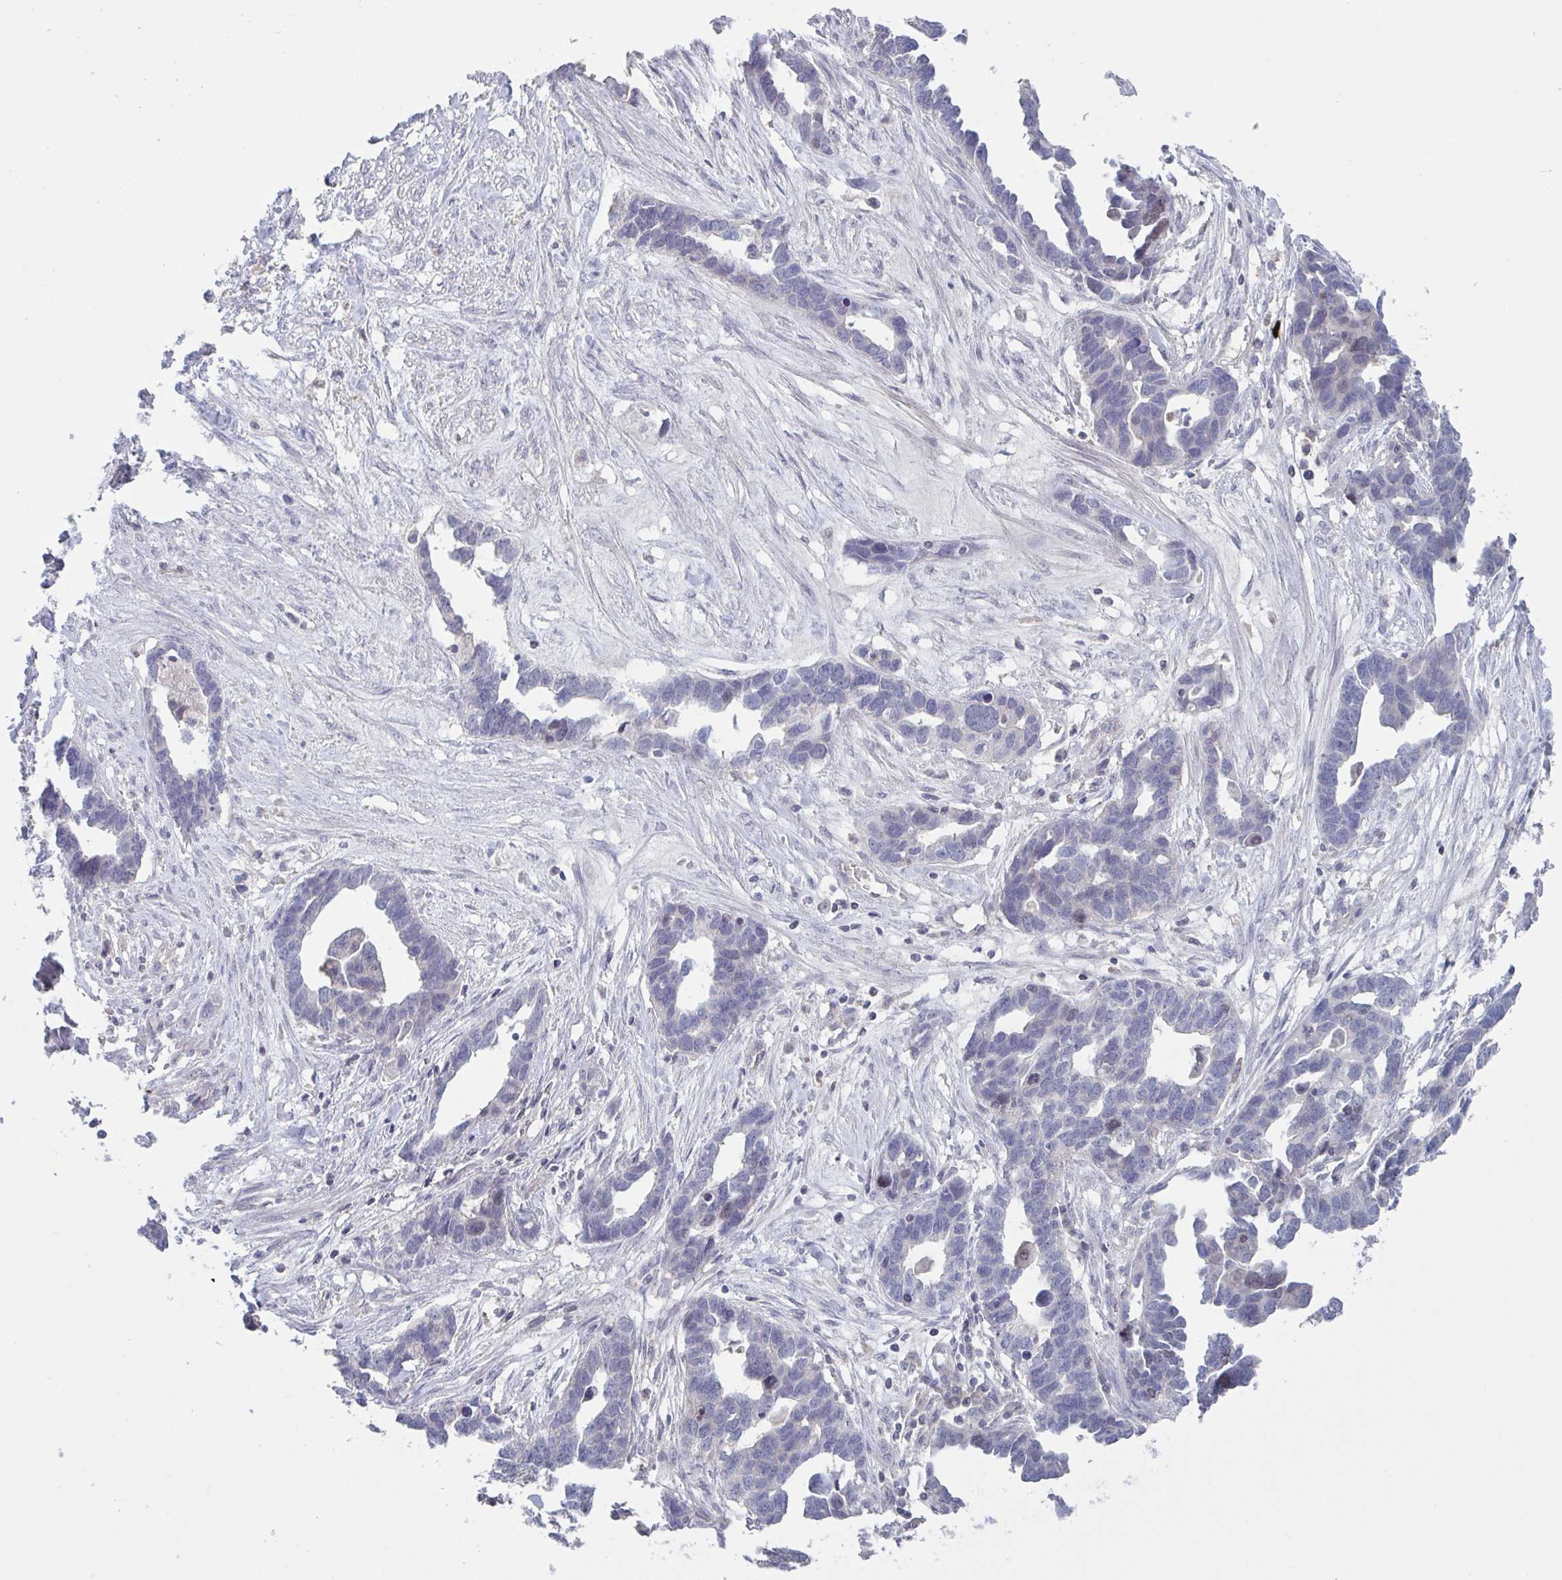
{"staining": {"intensity": "negative", "quantity": "none", "location": "none"}, "tissue": "ovarian cancer", "cell_type": "Tumor cells", "image_type": "cancer", "snomed": [{"axis": "morphology", "description": "Cystadenocarcinoma, serous, NOS"}, {"axis": "topography", "description": "Ovary"}], "caption": "High power microscopy micrograph of an immunohistochemistry (IHC) image of ovarian serous cystadenocarcinoma, revealing no significant positivity in tumor cells.", "gene": "STK26", "patient": {"sex": "female", "age": 54}}